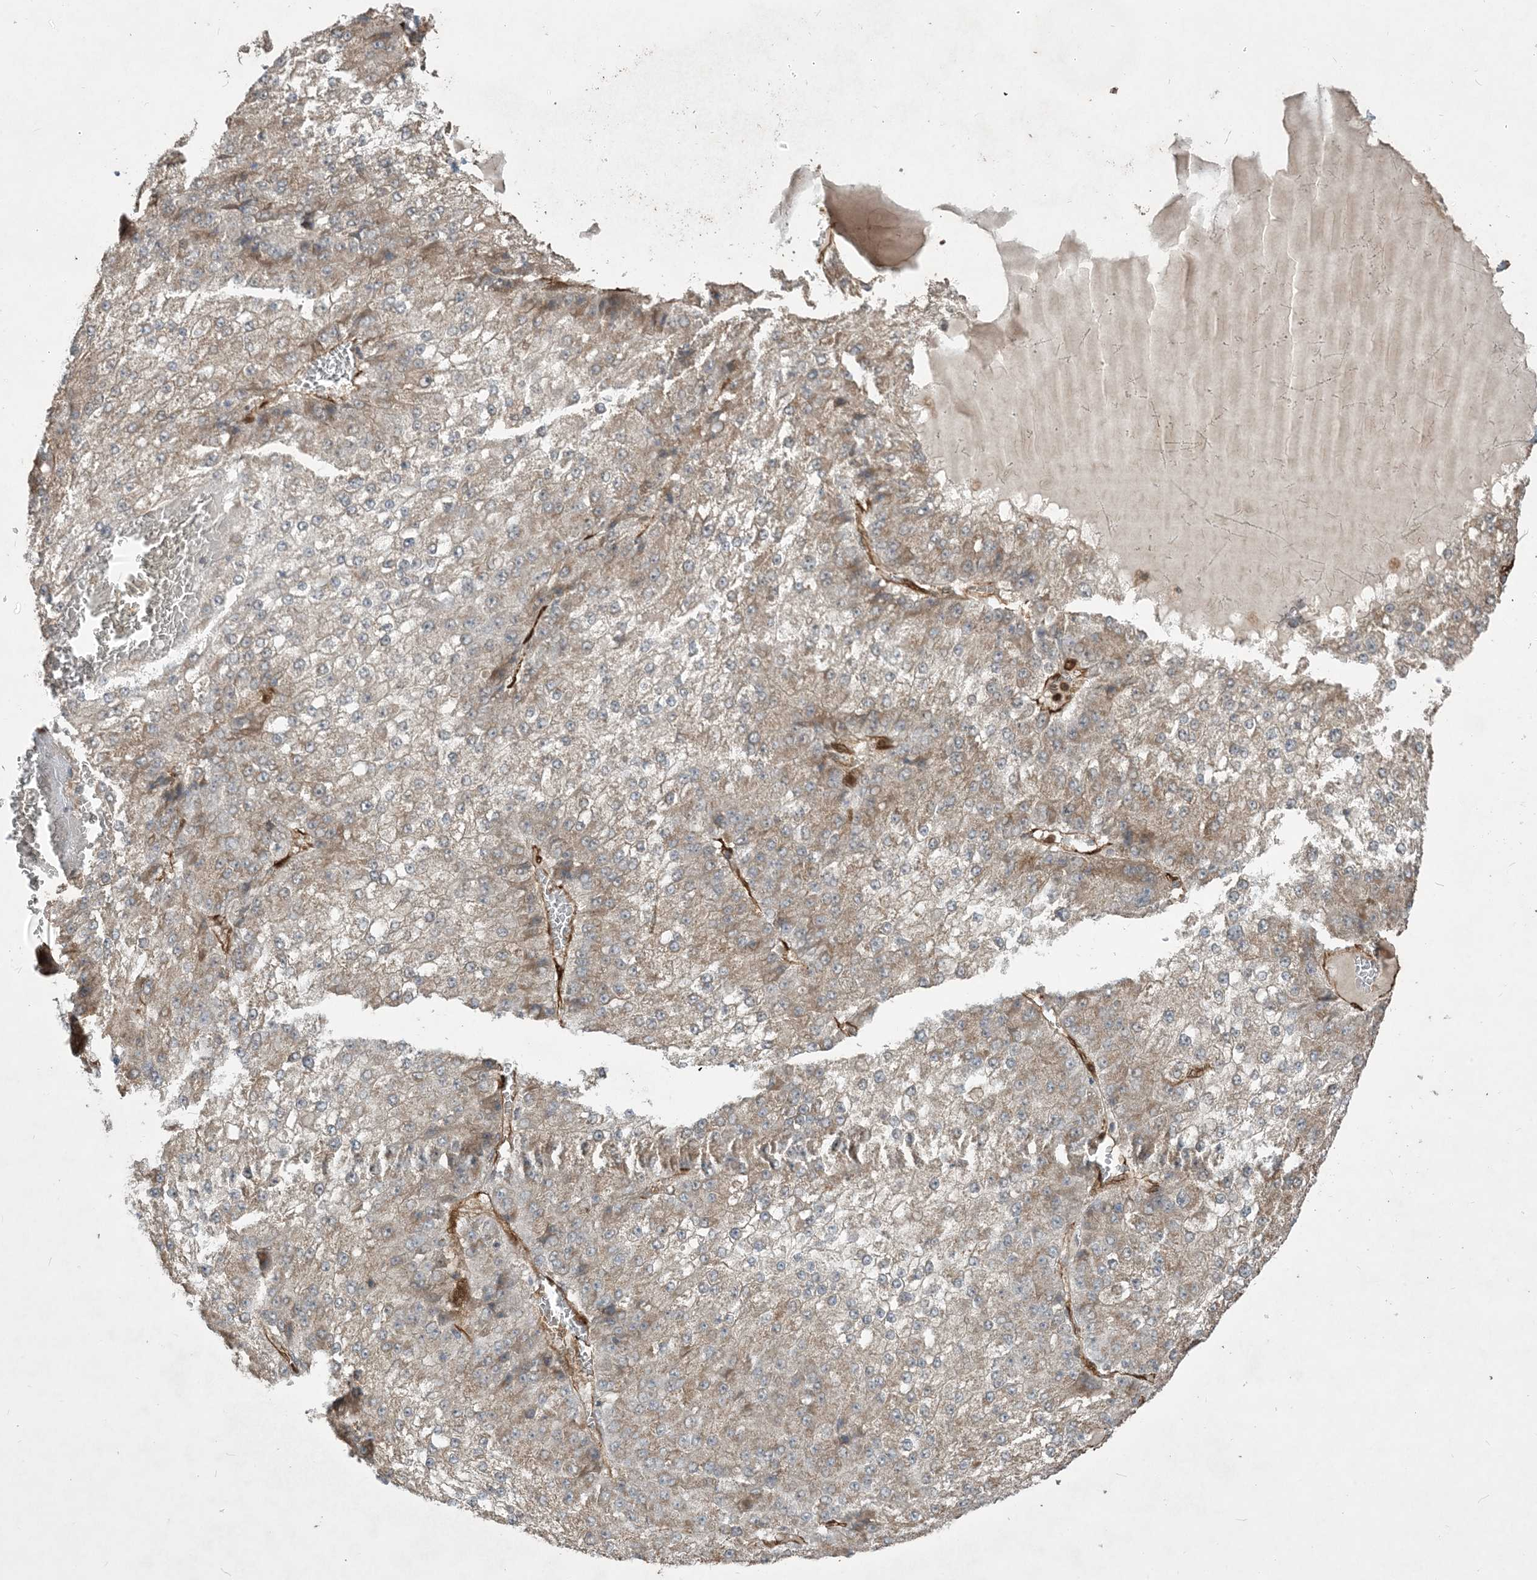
{"staining": {"intensity": "moderate", "quantity": "25%-75%", "location": "cytoplasmic/membranous"}, "tissue": "liver cancer", "cell_type": "Tumor cells", "image_type": "cancer", "snomed": [{"axis": "morphology", "description": "Carcinoma, Hepatocellular, NOS"}, {"axis": "topography", "description": "Liver"}], "caption": "High-magnification brightfield microscopy of liver cancer stained with DAB (brown) and counterstained with hematoxylin (blue). tumor cells exhibit moderate cytoplasmic/membranous staining is seen in about25%-75% of cells. Using DAB (brown) and hematoxylin (blue) stains, captured at high magnification using brightfield microscopy.", "gene": "PPM1F", "patient": {"sex": "female", "age": 73}}